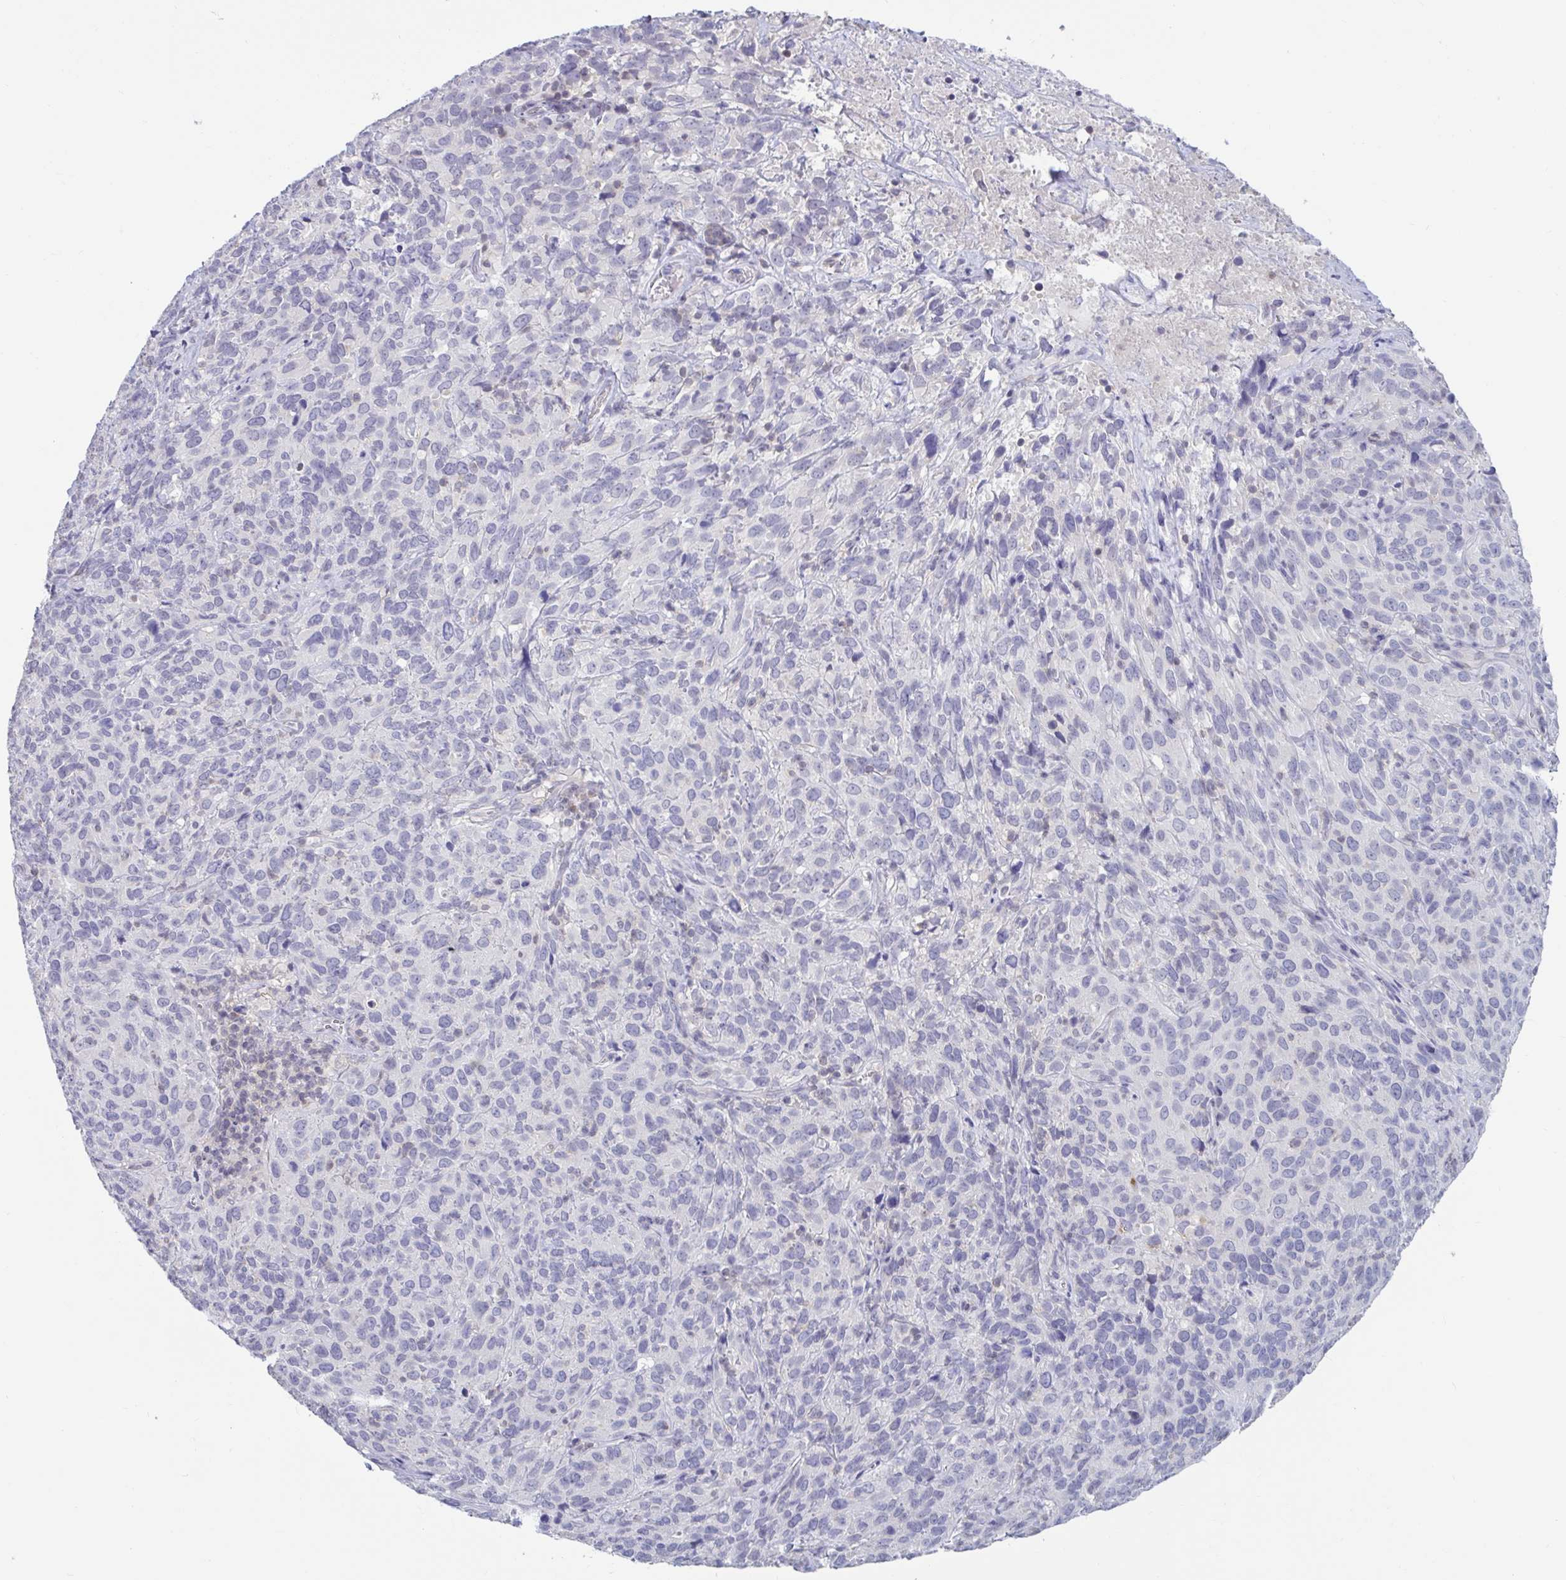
{"staining": {"intensity": "negative", "quantity": "none", "location": "none"}, "tissue": "cervical cancer", "cell_type": "Tumor cells", "image_type": "cancer", "snomed": [{"axis": "morphology", "description": "Squamous cell carcinoma, NOS"}, {"axis": "topography", "description": "Cervix"}], "caption": "Human cervical cancer (squamous cell carcinoma) stained for a protein using immunohistochemistry (IHC) demonstrates no staining in tumor cells.", "gene": "ARPP19", "patient": {"sex": "female", "age": 51}}